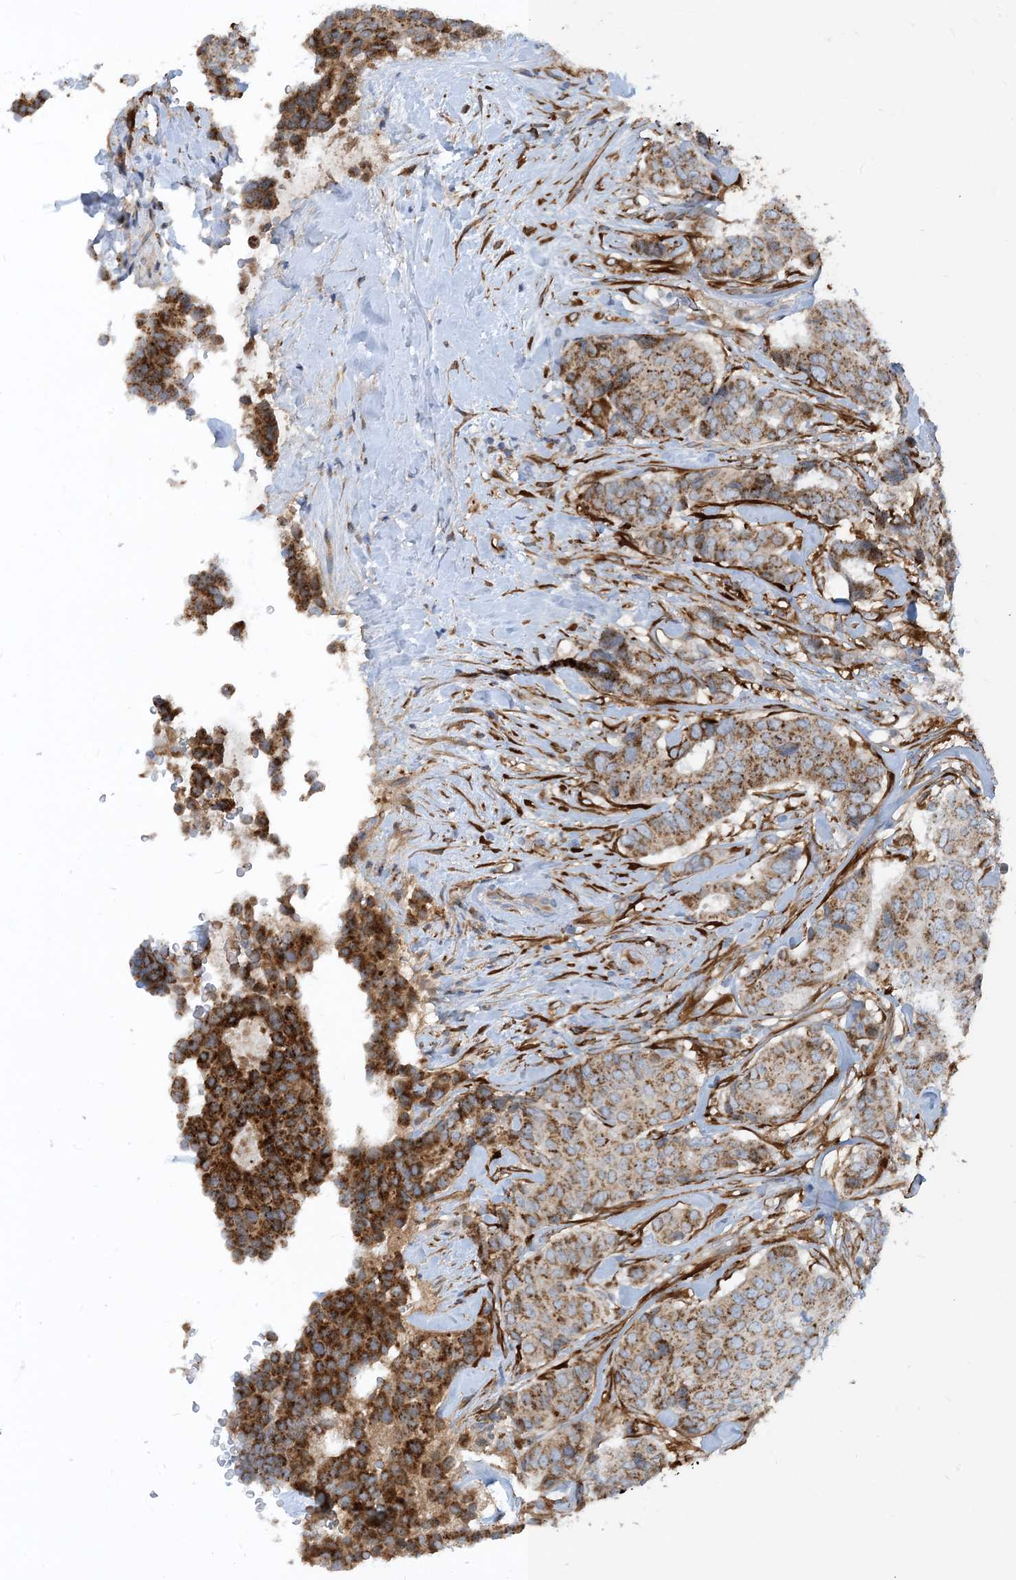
{"staining": {"intensity": "moderate", "quantity": ">75%", "location": "cytoplasmic/membranous"}, "tissue": "breast cancer", "cell_type": "Tumor cells", "image_type": "cancer", "snomed": [{"axis": "morphology", "description": "Duct carcinoma"}, {"axis": "topography", "description": "Breast"}], "caption": "Protein staining displays moderate cytoplasmic/membranous staining in approximately >75% of tumor cells in breast cancer (intraductal carcinoma).", "gene": "EIF2A", "patient": {"sex": "female", "age": 75}}